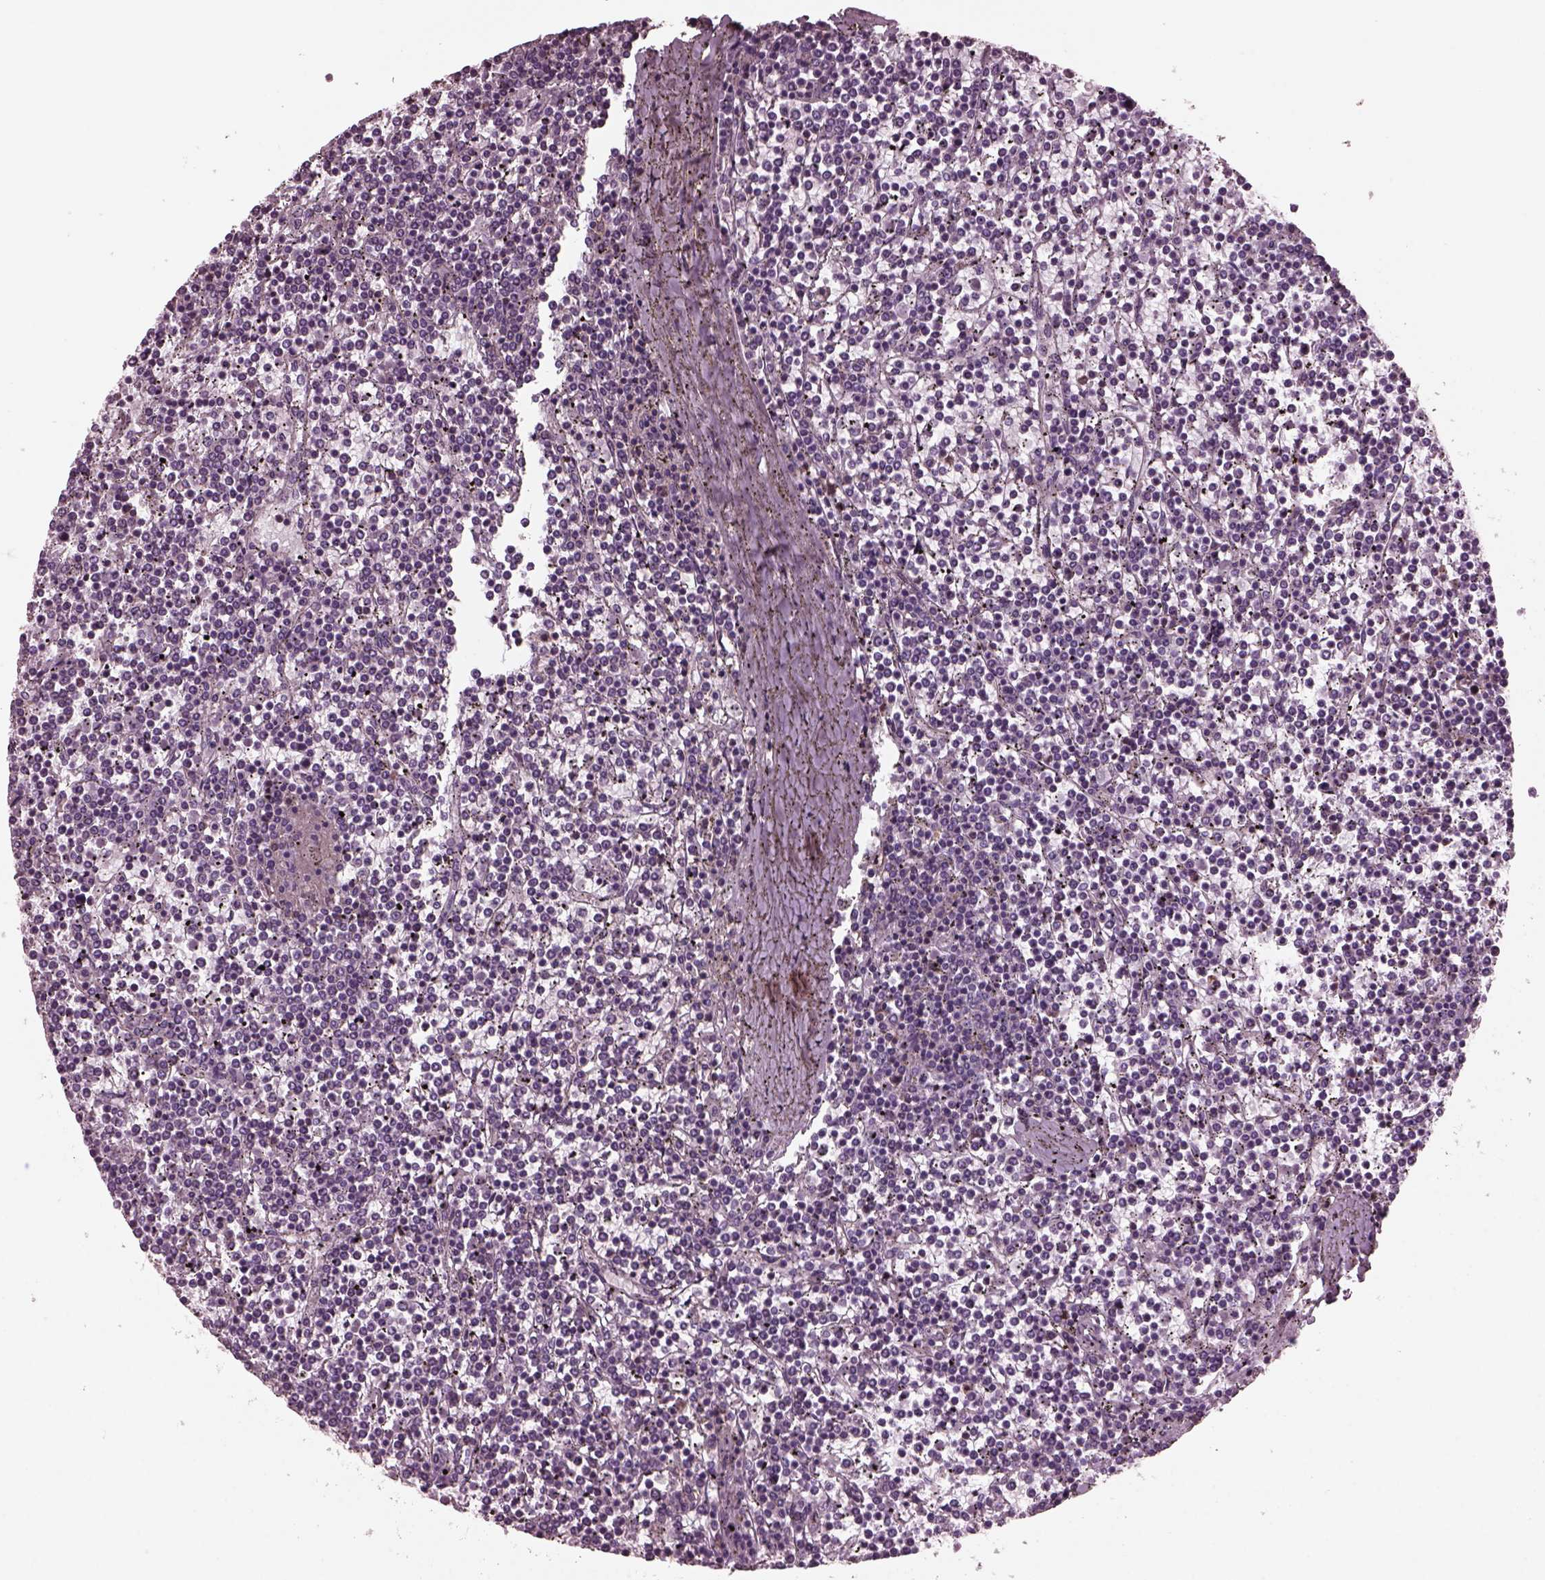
{"staining": {"intensity": "negative", "quantity": "none", "location": "none"}, "tissue": "lymphoma", "cell_type": "Tumor cells", "image_type": "cancer", "snomed": [{"axis": "morphology", "description": "Malignant lymphoma, non-Hodgkin's type, Low grade"}, {"axis": "topography", "description": "Spleen"}], "caption": "Tumor cells are negative for protein expression in human lymphoma. (Immunohistochemistry, brightfield microscopy, high magnification).", "gene": "GDF11", "patient": {"sex": "female", "age": 19}}